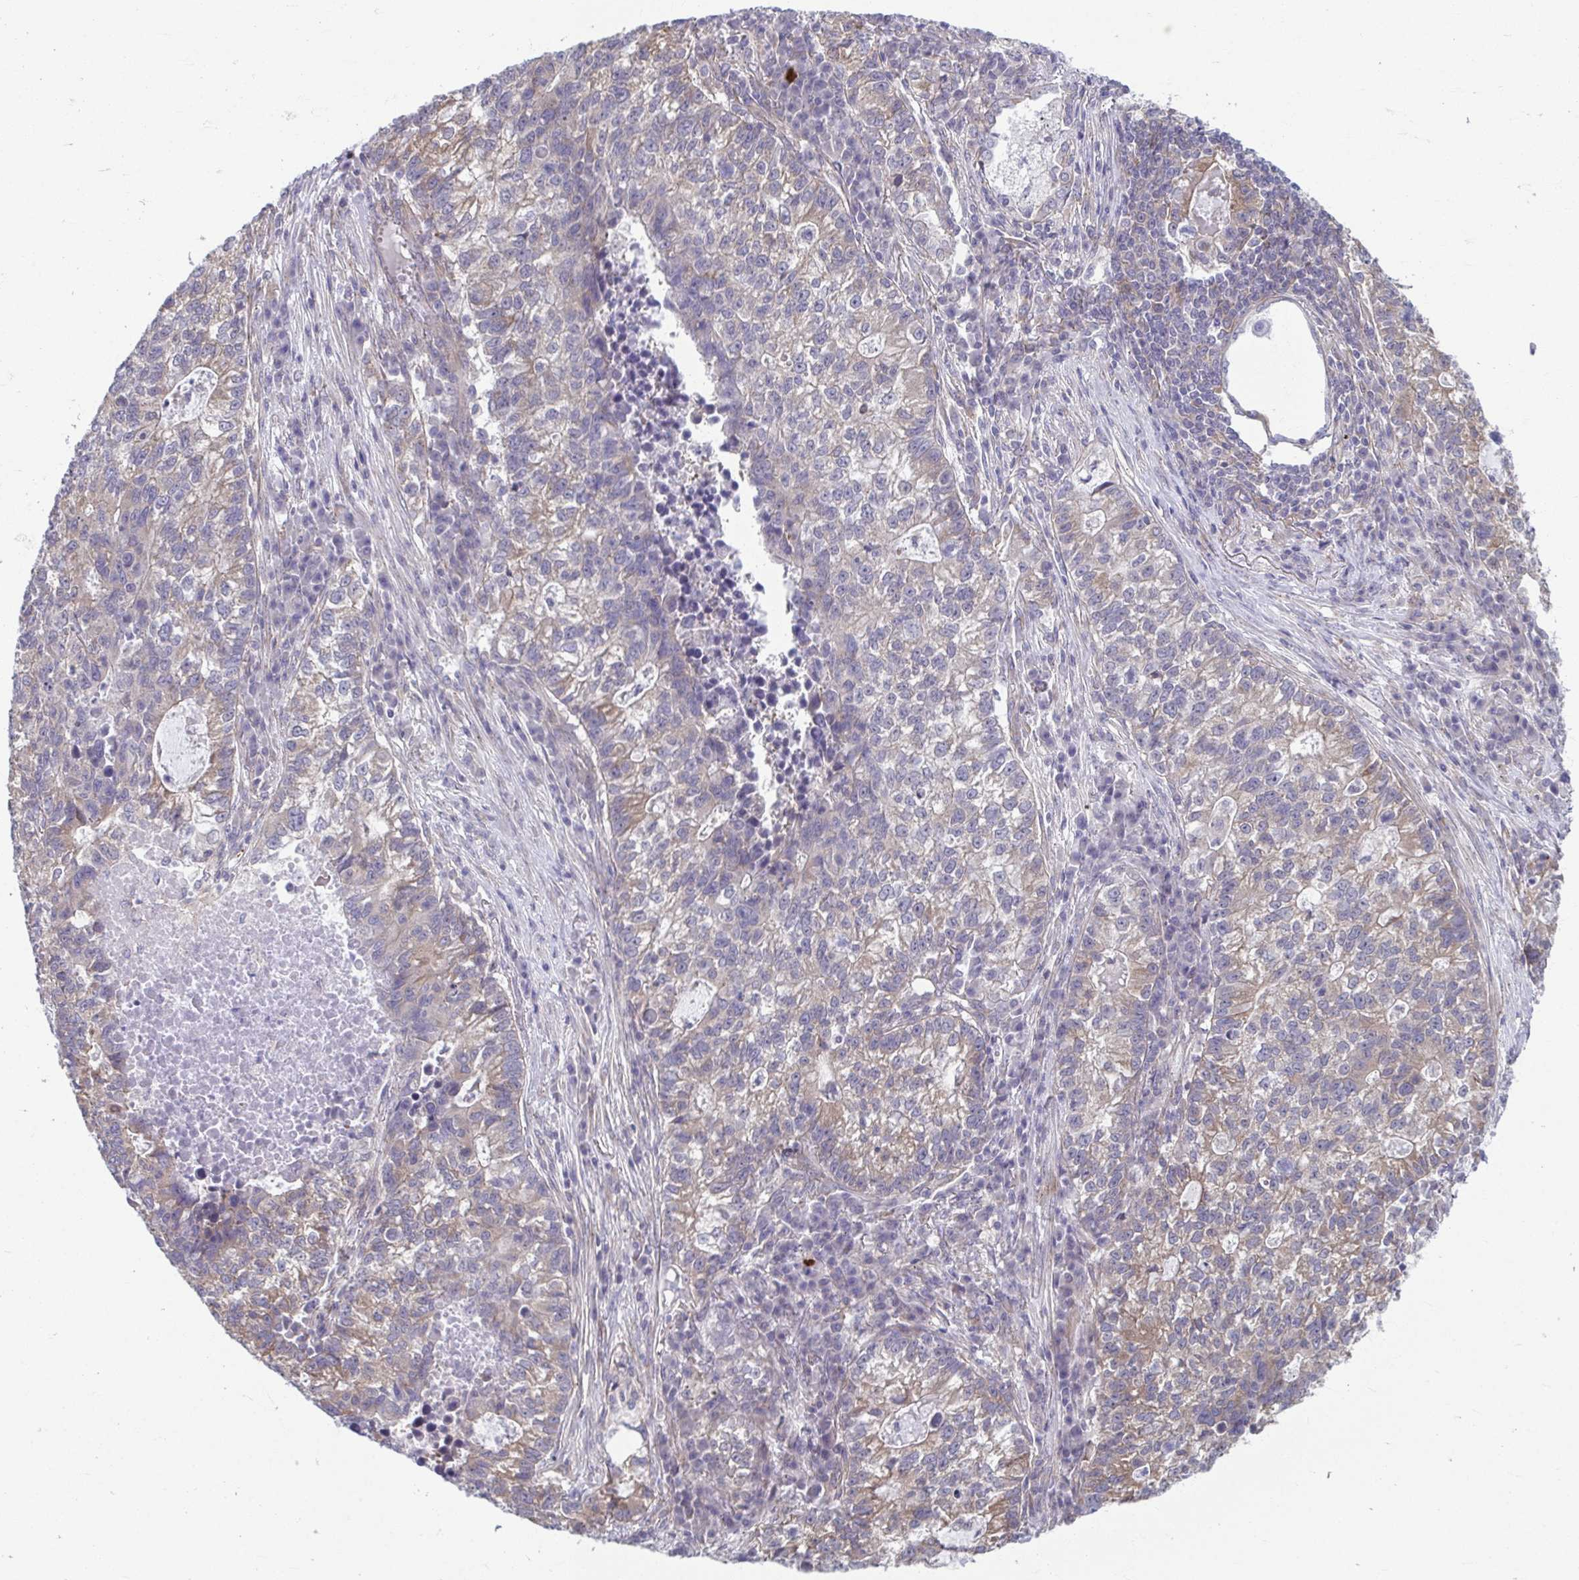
{"staining": {"intensity": "weak", "quantity": "25%-75%", "location": "cytoplasmic/membranous"}, "tissue": "lung cancer", "cell_type": "Tumor cells", "image_type": "cancer", "snomed": [{"axis": "morphology", "description": "Adenocarcinoma, NOS"}, {"axis": "topography", "description": "Lung"}], "caption": "About 25%-75% of tumor cells in human adenocarcinoma (lung) demonstrate weak cytoplasmic/membranous protein staining as visualized by brown immunohistochemical staining.", "gene": "TMEM108", "patient": {"sex": "male", "age": 57}}